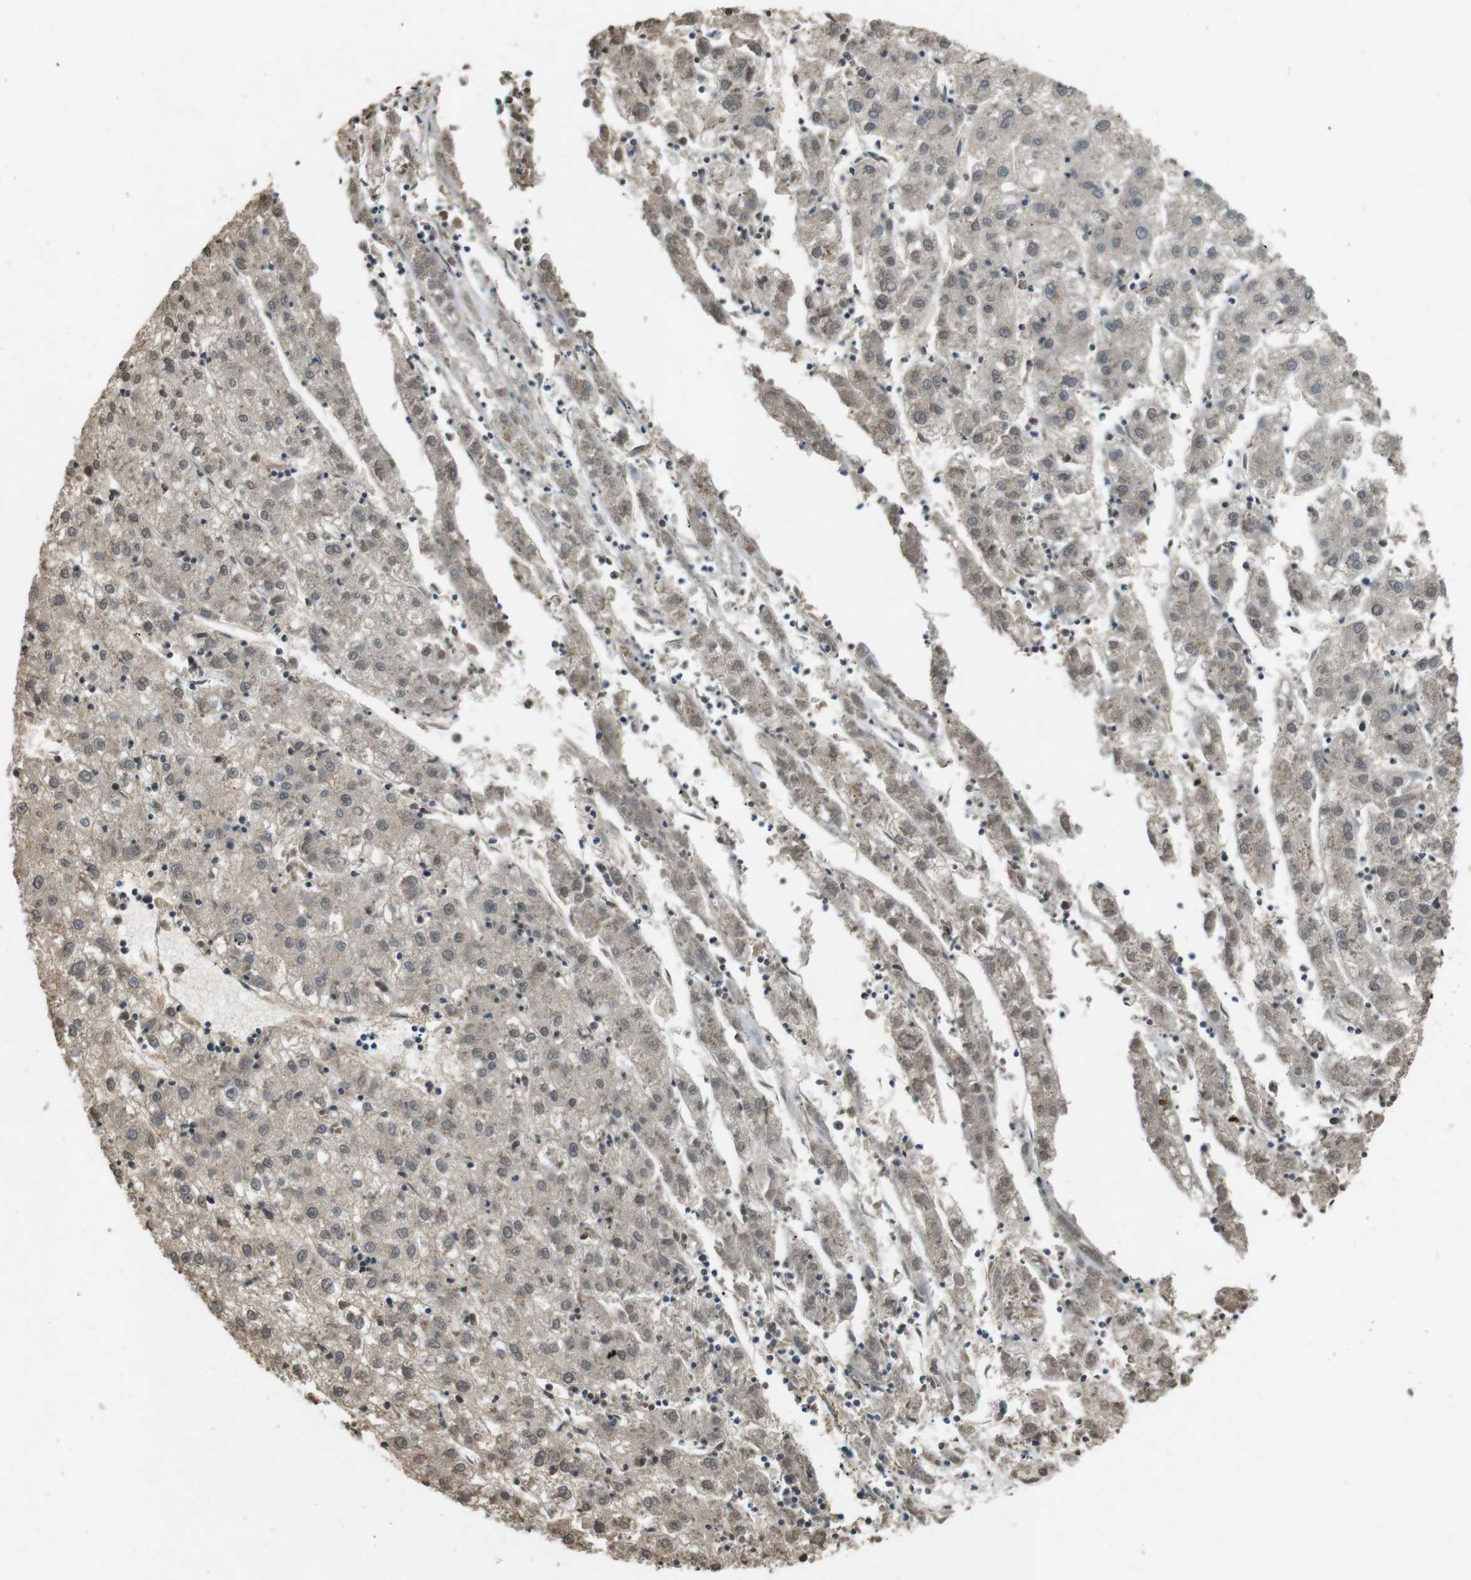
{"staining": {"intensity": "negative", "quantity": "none", "location": "none"}, "tissue": "liver cancer", "cell_type": "Tumor cells", "image_type": "cancer", "snomed": [{"axis": "morphology", "description": "Carcinoma, Hepatocellular, NOS"}, {"axis": "topography", "description": "Liver"}], "caption": "Photomicrograph shows no significant protein positivity in tumor cells of liver cancer. (DAB (3,3'-diaminobenzidine) immunohistochemistry with hematoxylin counter stain).", "gene": "CDK14", "patient": {"sex": "male", "age": 72}}